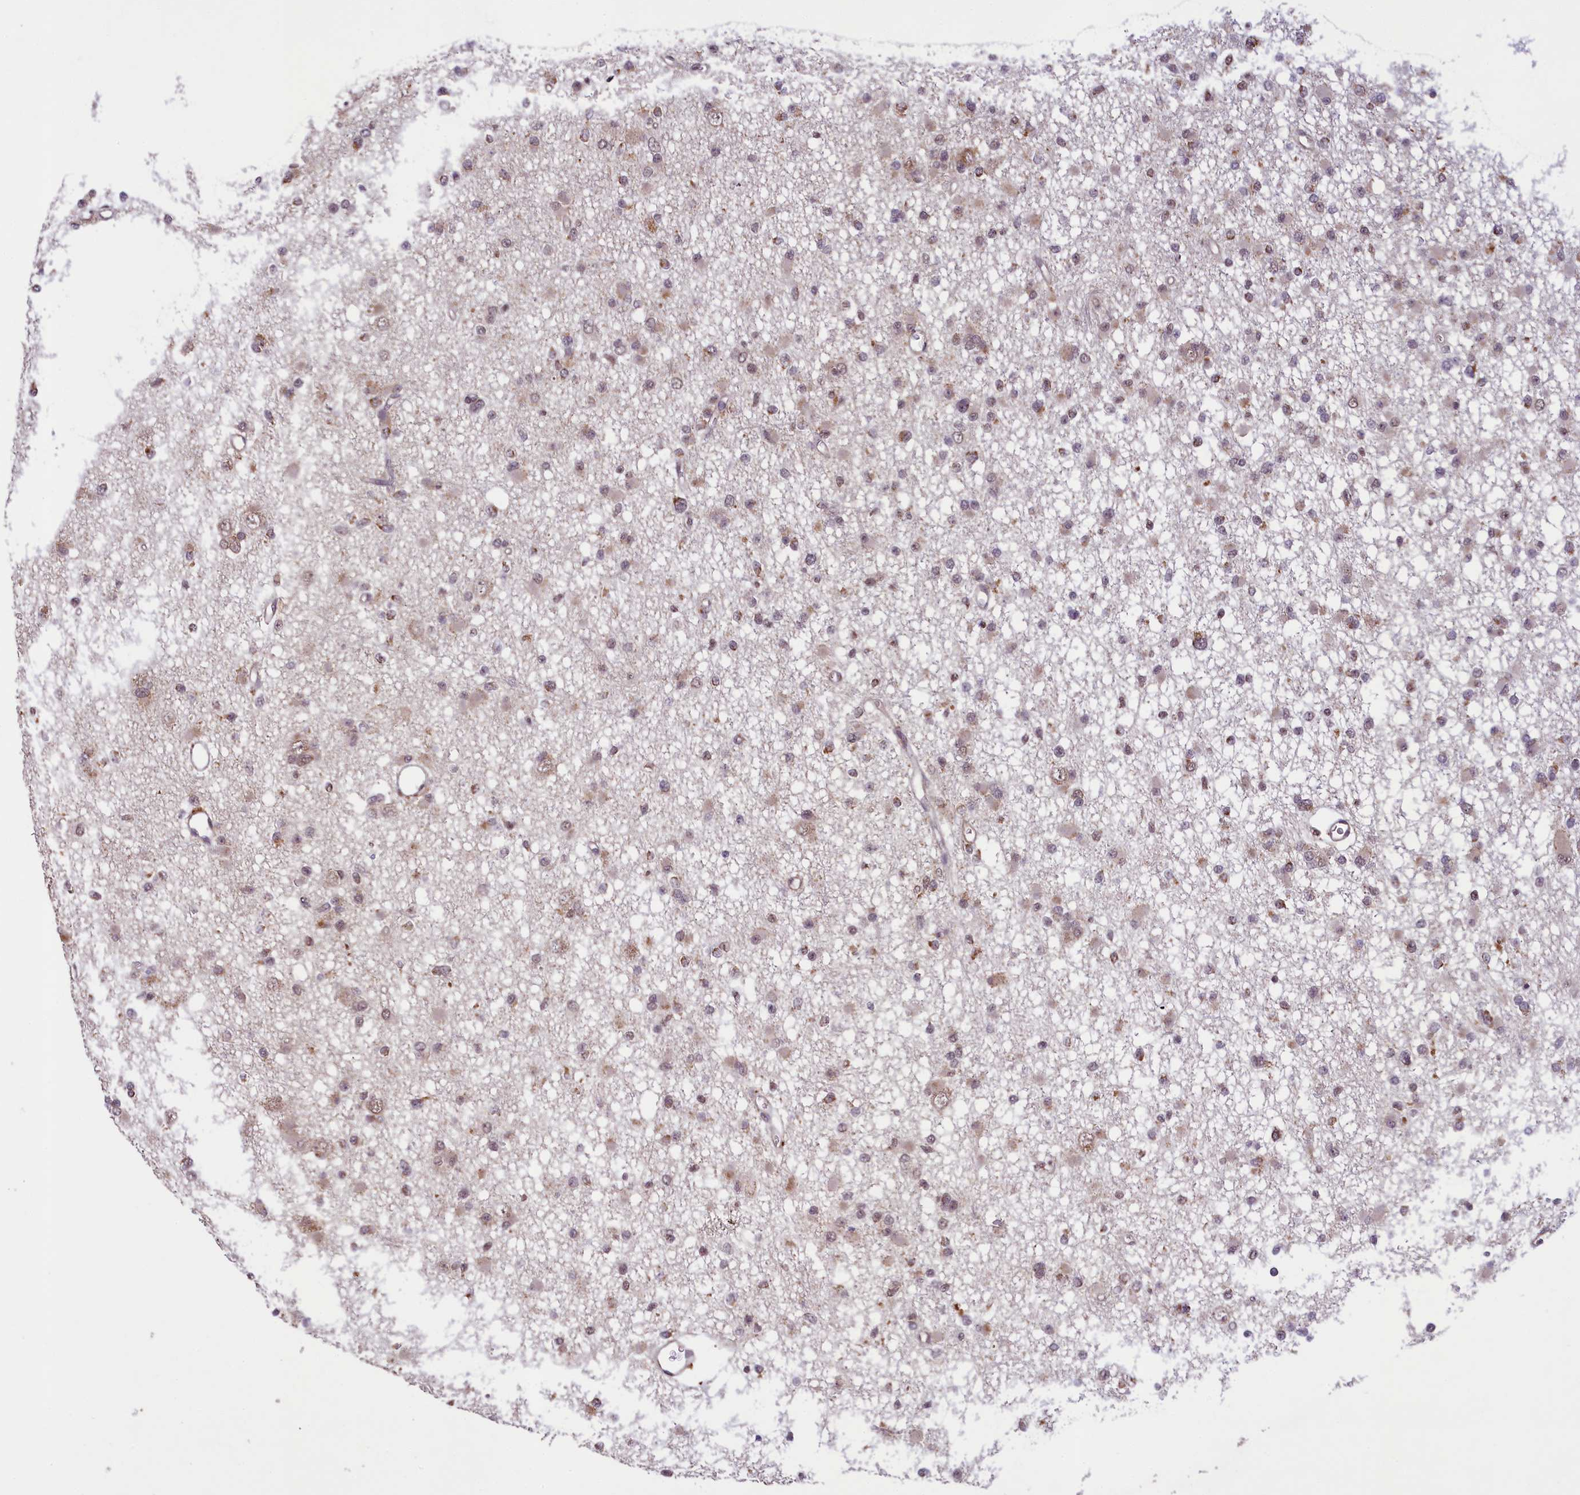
{"staining": {"intensity": "weak", "quantity": "25%-75%", "location": "cytoplasmic/membranous,nuclear"}, "tissue": "glioma", "cell_type": "Tumor cells", "image_type": "cancer", "snomed": [{"axis": "morphology", "description": "Glioma, malignant, Low grade"}, {"axis": "topography", "description": "Brain"}], "caption": "Tumor cells demonstrate low levels of weak cytoplasmic/membranous and nuclear expression in about 25%-75% of cells in malignant glioma (low-grade).", "gene": "PAF1", "patient": {"sex": "female", "age": 22}}